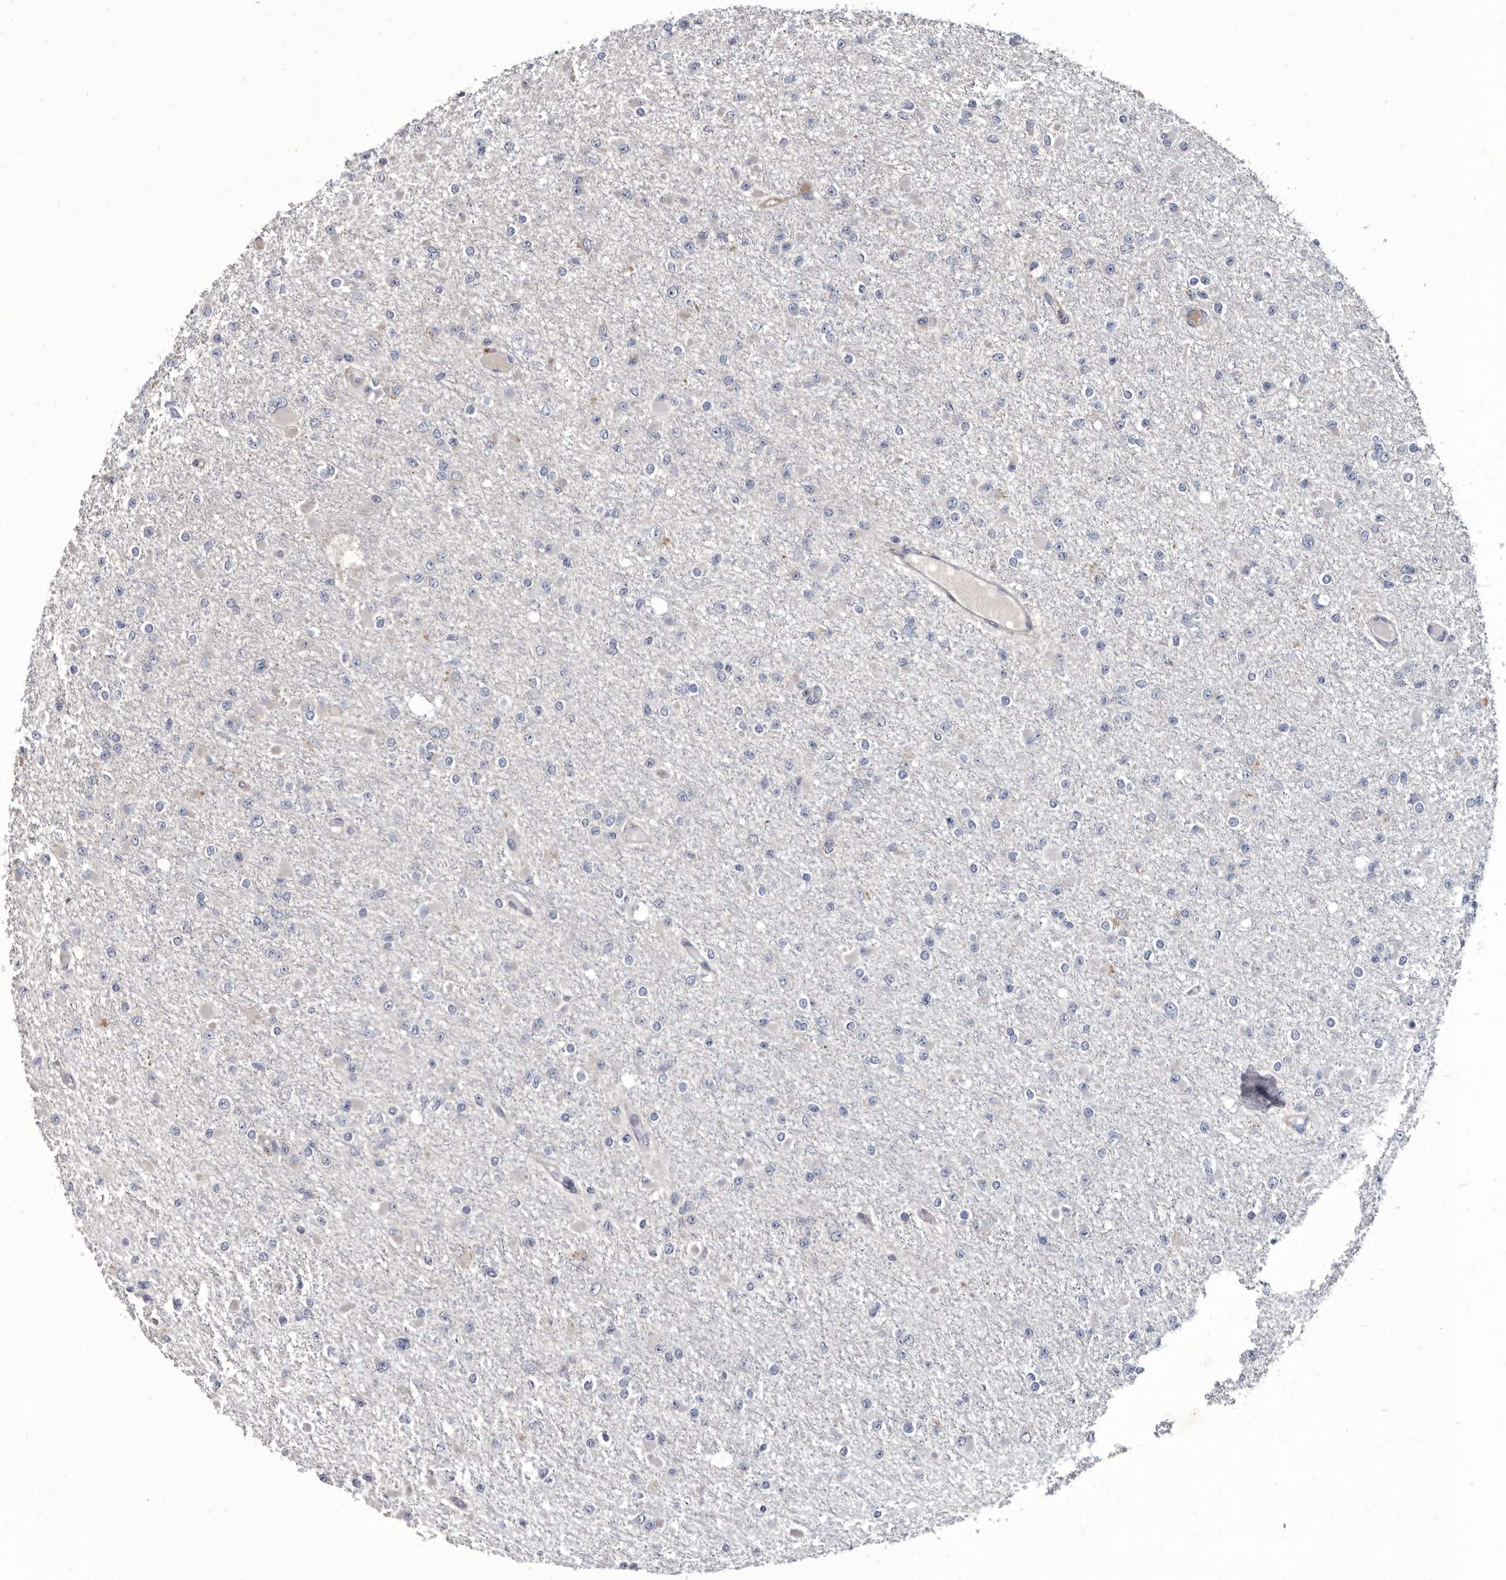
{"staining": {"intensity": "negative", "quantity": "none", "location": "none"}, "tissue": "glioma", "cell_type": "Tumor cells", "image_type": "cancer", "snomed": [{"axis": "morphology", "description": "Glioma, malignant, Low grade"}, {"axis": "topography", "description": "Brain"}], "caption": "A photomicrograph of human malignant glioma (low-grade) is negative for staining in tumor cells.", "gene": "PROM1", "patient": {"sex": "female", "age": 22}}